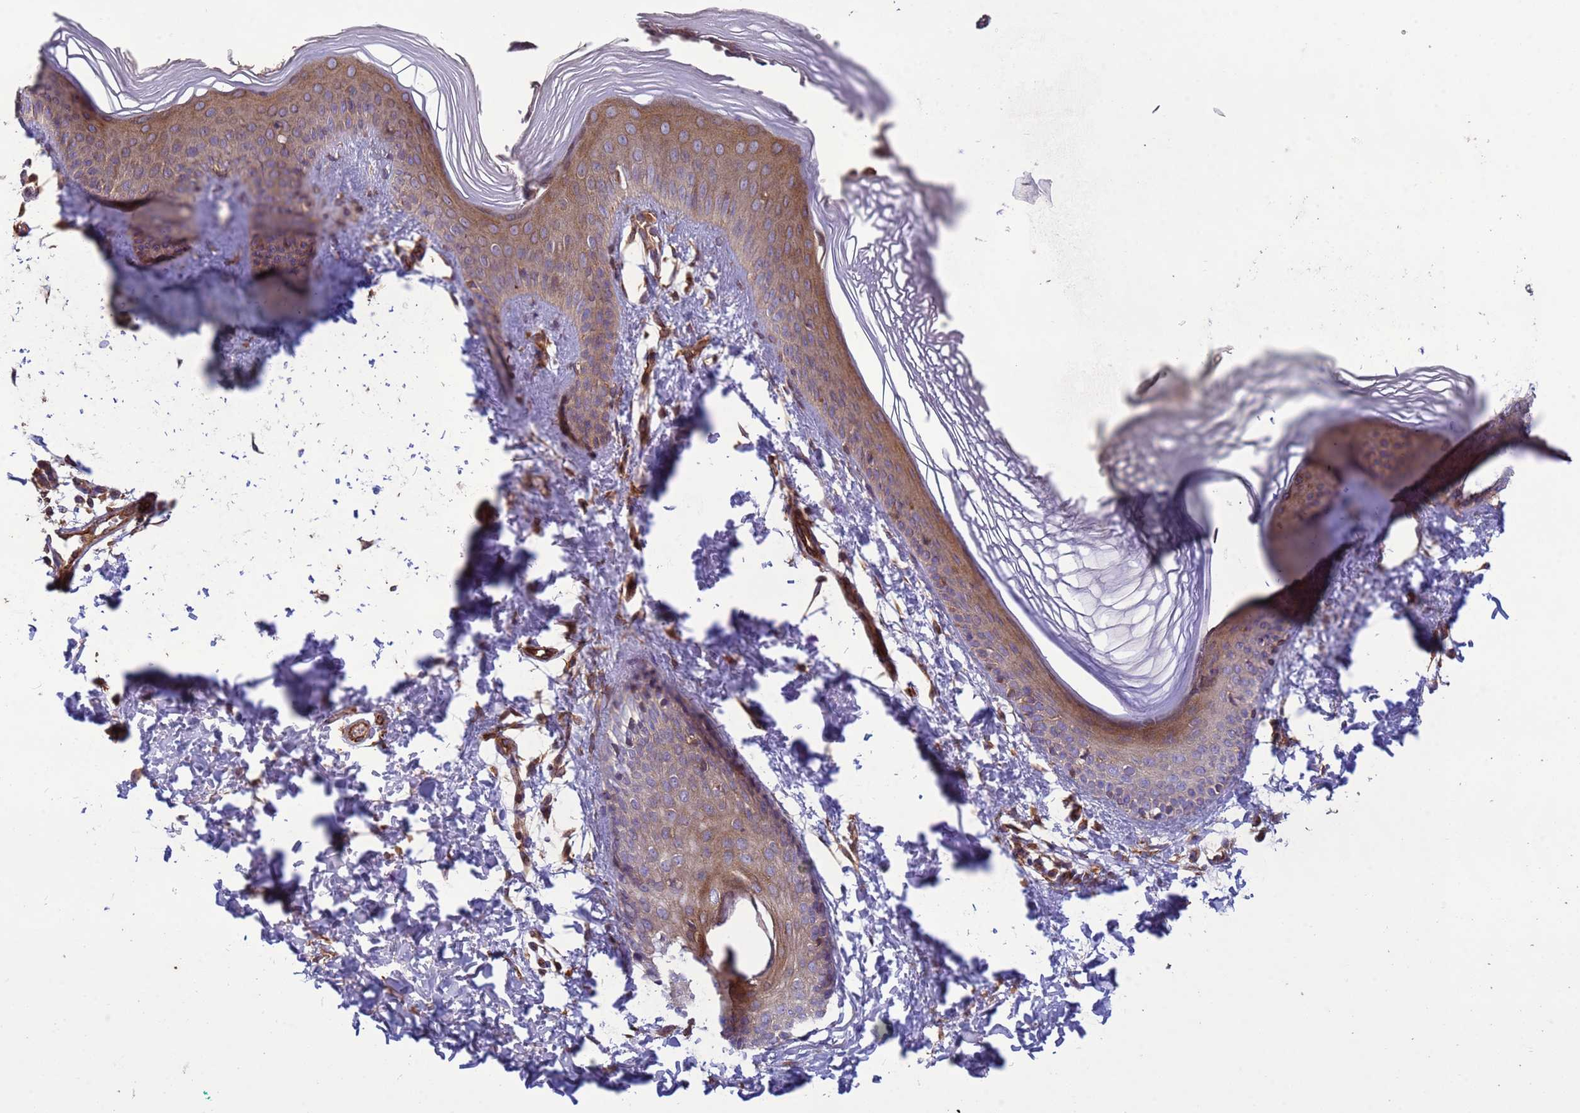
{"staining": {"intensity": "moderate", "quantity": ">75%", "location": "cytoplasmic/membranous"}, "tissue": "skin", "cell_type": "Epidermal cells", "image_type": "normal", "snomed": [{"axis": "morphology", "description": "Normal tissue, NOS"}, {"axis": "morphology", "description": "Inflammation, NOS"}, {"axis": "topography", "description": "Soft tissue"}, {"axis": "topography", "description": "Anal"}], "caption": "Human skin stained with a brown dye shows moderate cytoplasmic/membranous positive positivity in about >75% of epidermal cells.", "gene": "RAB10", "patient": {"sex": "female", "age": 15}}